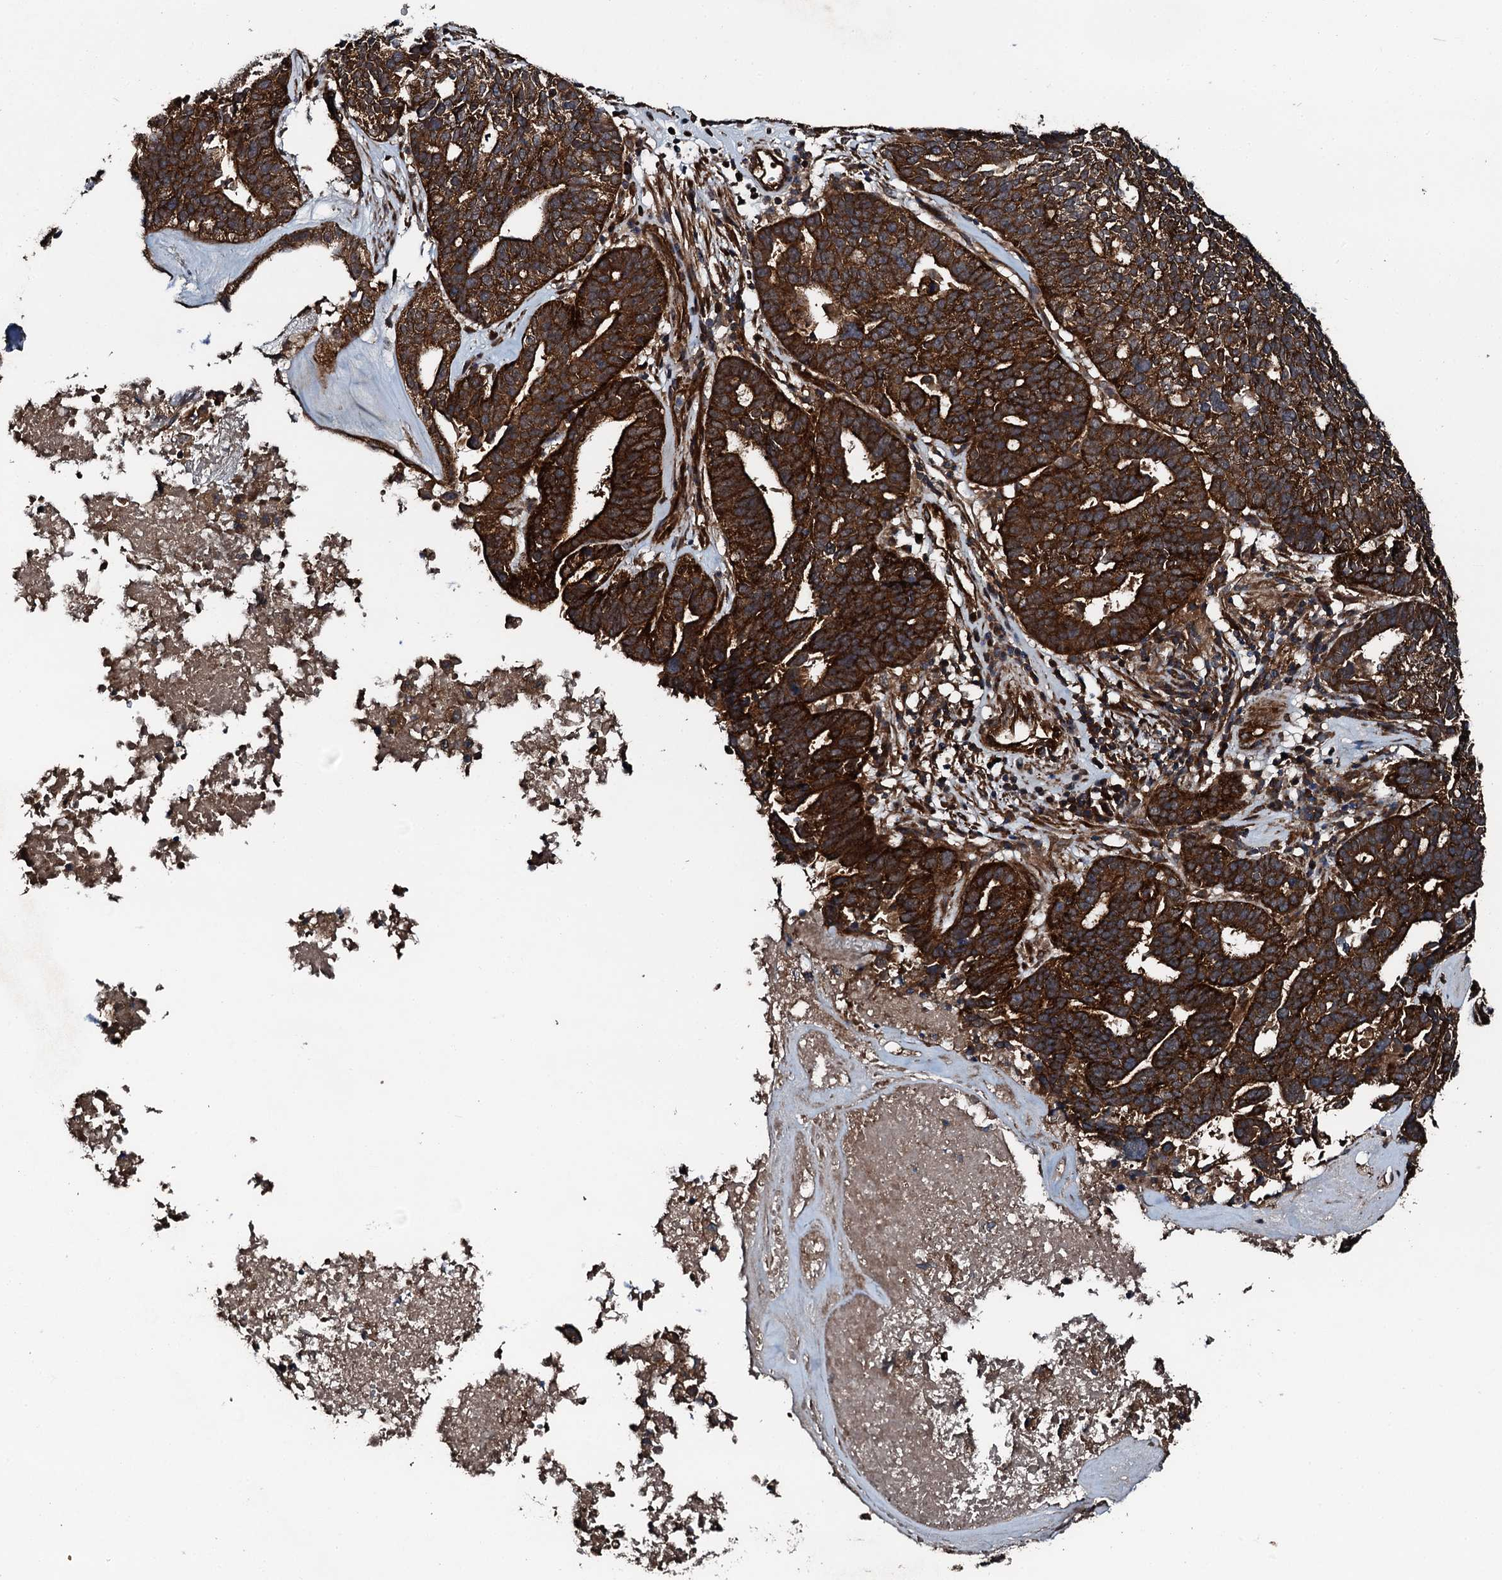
{"staining": {"intensity": "strong", "quantity": ">75%", "location": "cytoplasmic/membranous"}, "tissue": "ovarian cancer", "cell_type": "Tumor cells", "image_type": "cancer", "snomed": [{"axis": "morphology", "description": "Cystadenocarcinoma, serous, NOS"}, {"axis": "topography", "description": "Ovary"}], "caption": "A brown stain highlights strong cytoplasmic/membranous expression of a protein in human serous cystadenocarcinoma (ovarian) tumor cells.", "gene": "FLYWCH1", "patient": {"sex": "female", "age": 59}}